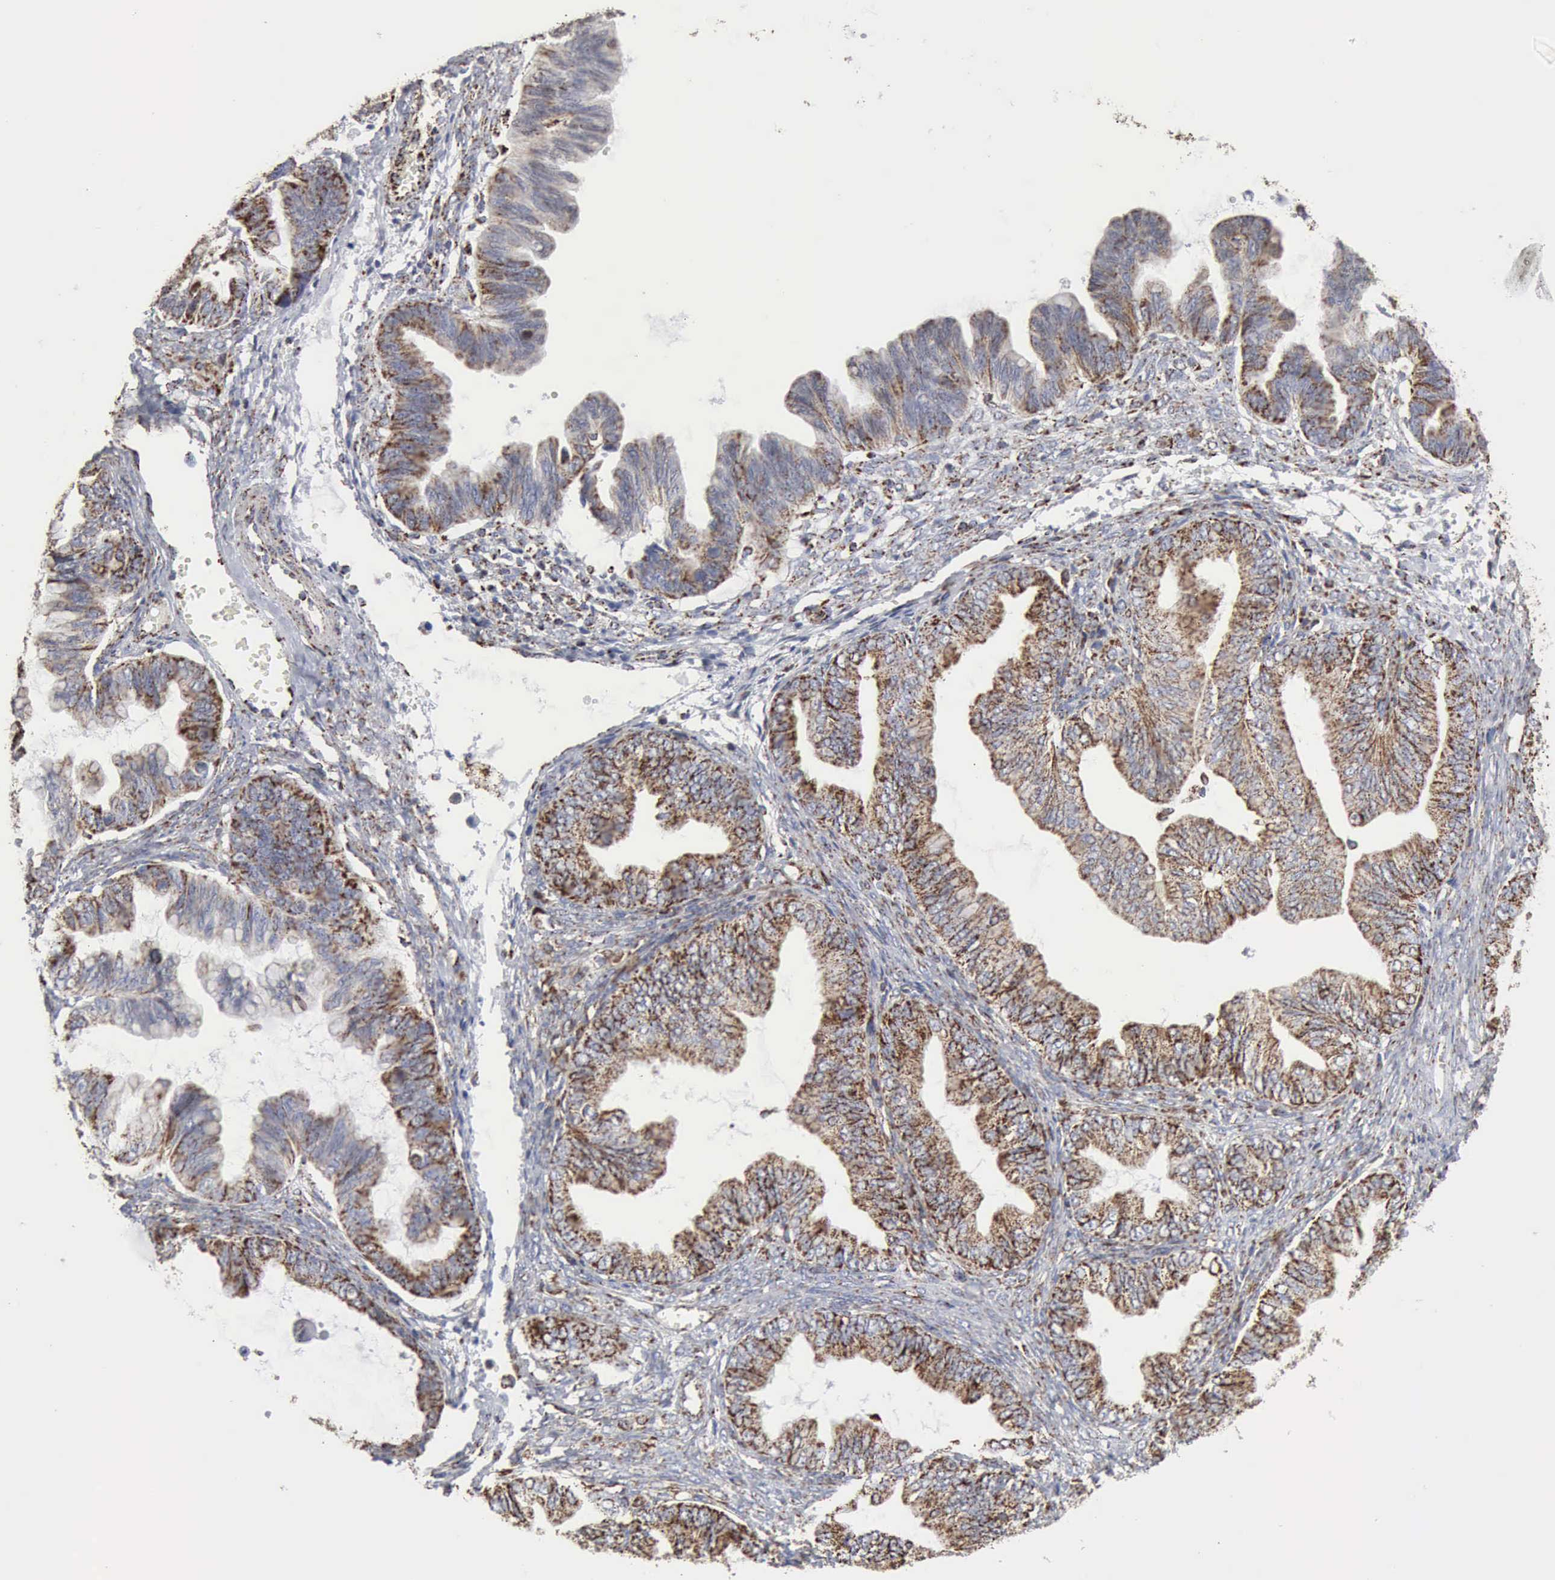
{"staining": {"intensity": "moderate", "quantity": ">75%", "location": "cytoplasmic/membranous"}, "tissue": "ovarian cancer", "cell_type": "Tumor cells", "image_type": "cancer", "snomed": [{"axis": "morphology", "description": "Cystadenocarcinoma, mucinous, NOS"}, {"axis": "topography", "description": "Ovary"}], "caption": "Human ovarian cancer (mucinous cystadenocarcinoma) stained with a brown dye shows moderate cytoplasmic/membranous positive positivity in approximately >75% of tumor cells.", "gene": "ACO2", "patient": {"sex": "female", "age": 36}}